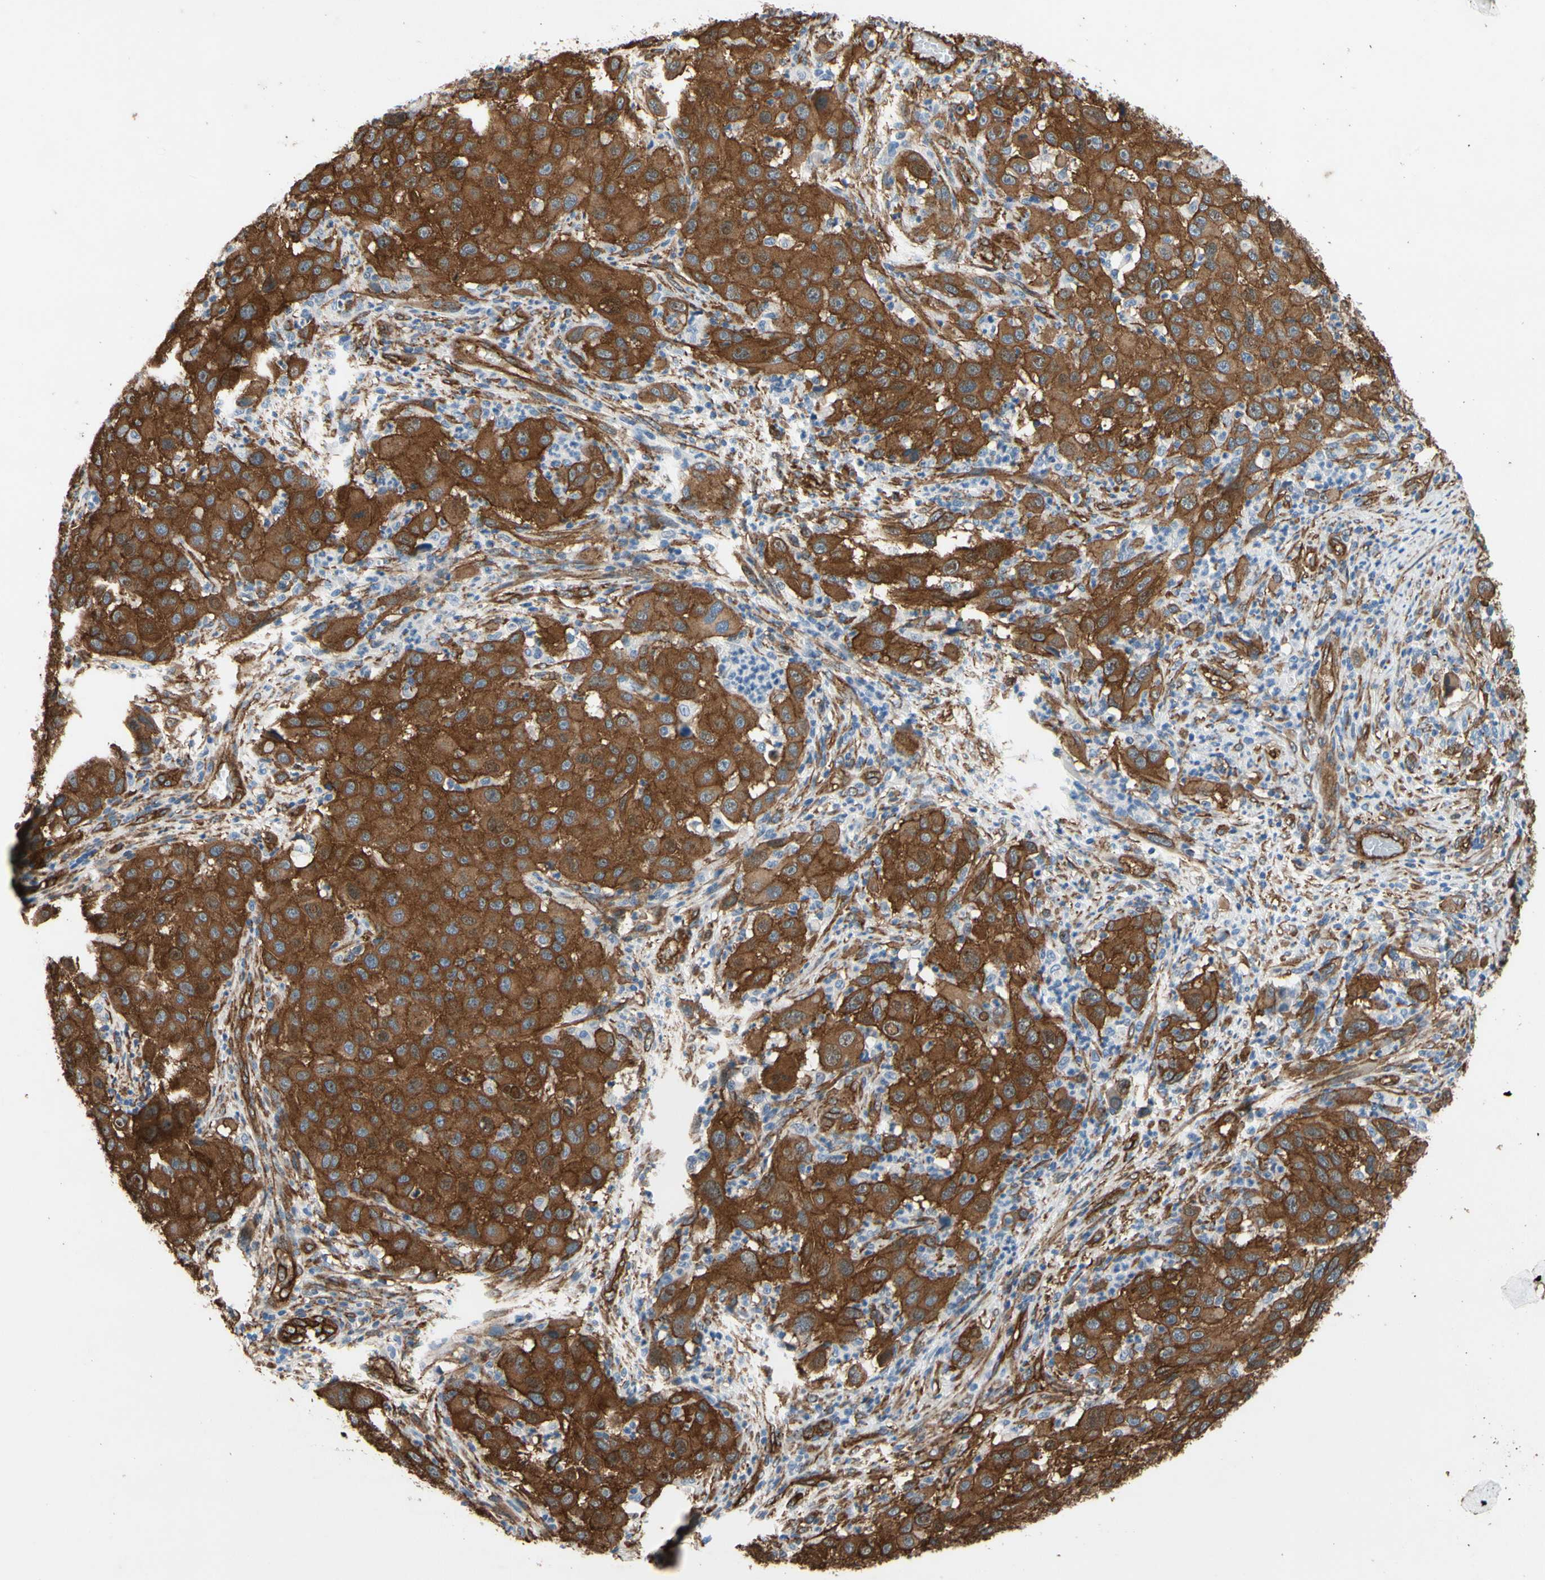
{"staining": {"intensity": "moderate", "quantity": ">75%", "location": "cytoplasmic/membranous"}, "tissue": "melanoma", "cell_type": "Tumor cells", "image_type": "cancer", "snomed": [{"axis": "morphology", "description": "Malignant melanoma, Metastatic site"}, {"axis": "topography", "description": "Lymph node"}], "caption": "Brown immunohistochemical staining in human malignant melanoma (metastatic site) displays moderate cytoplasmic/membranous positivity in about >75% of tumor cells.", "gene": "CTTNBP2", "patient": {"sex": "male", "age": 61}}